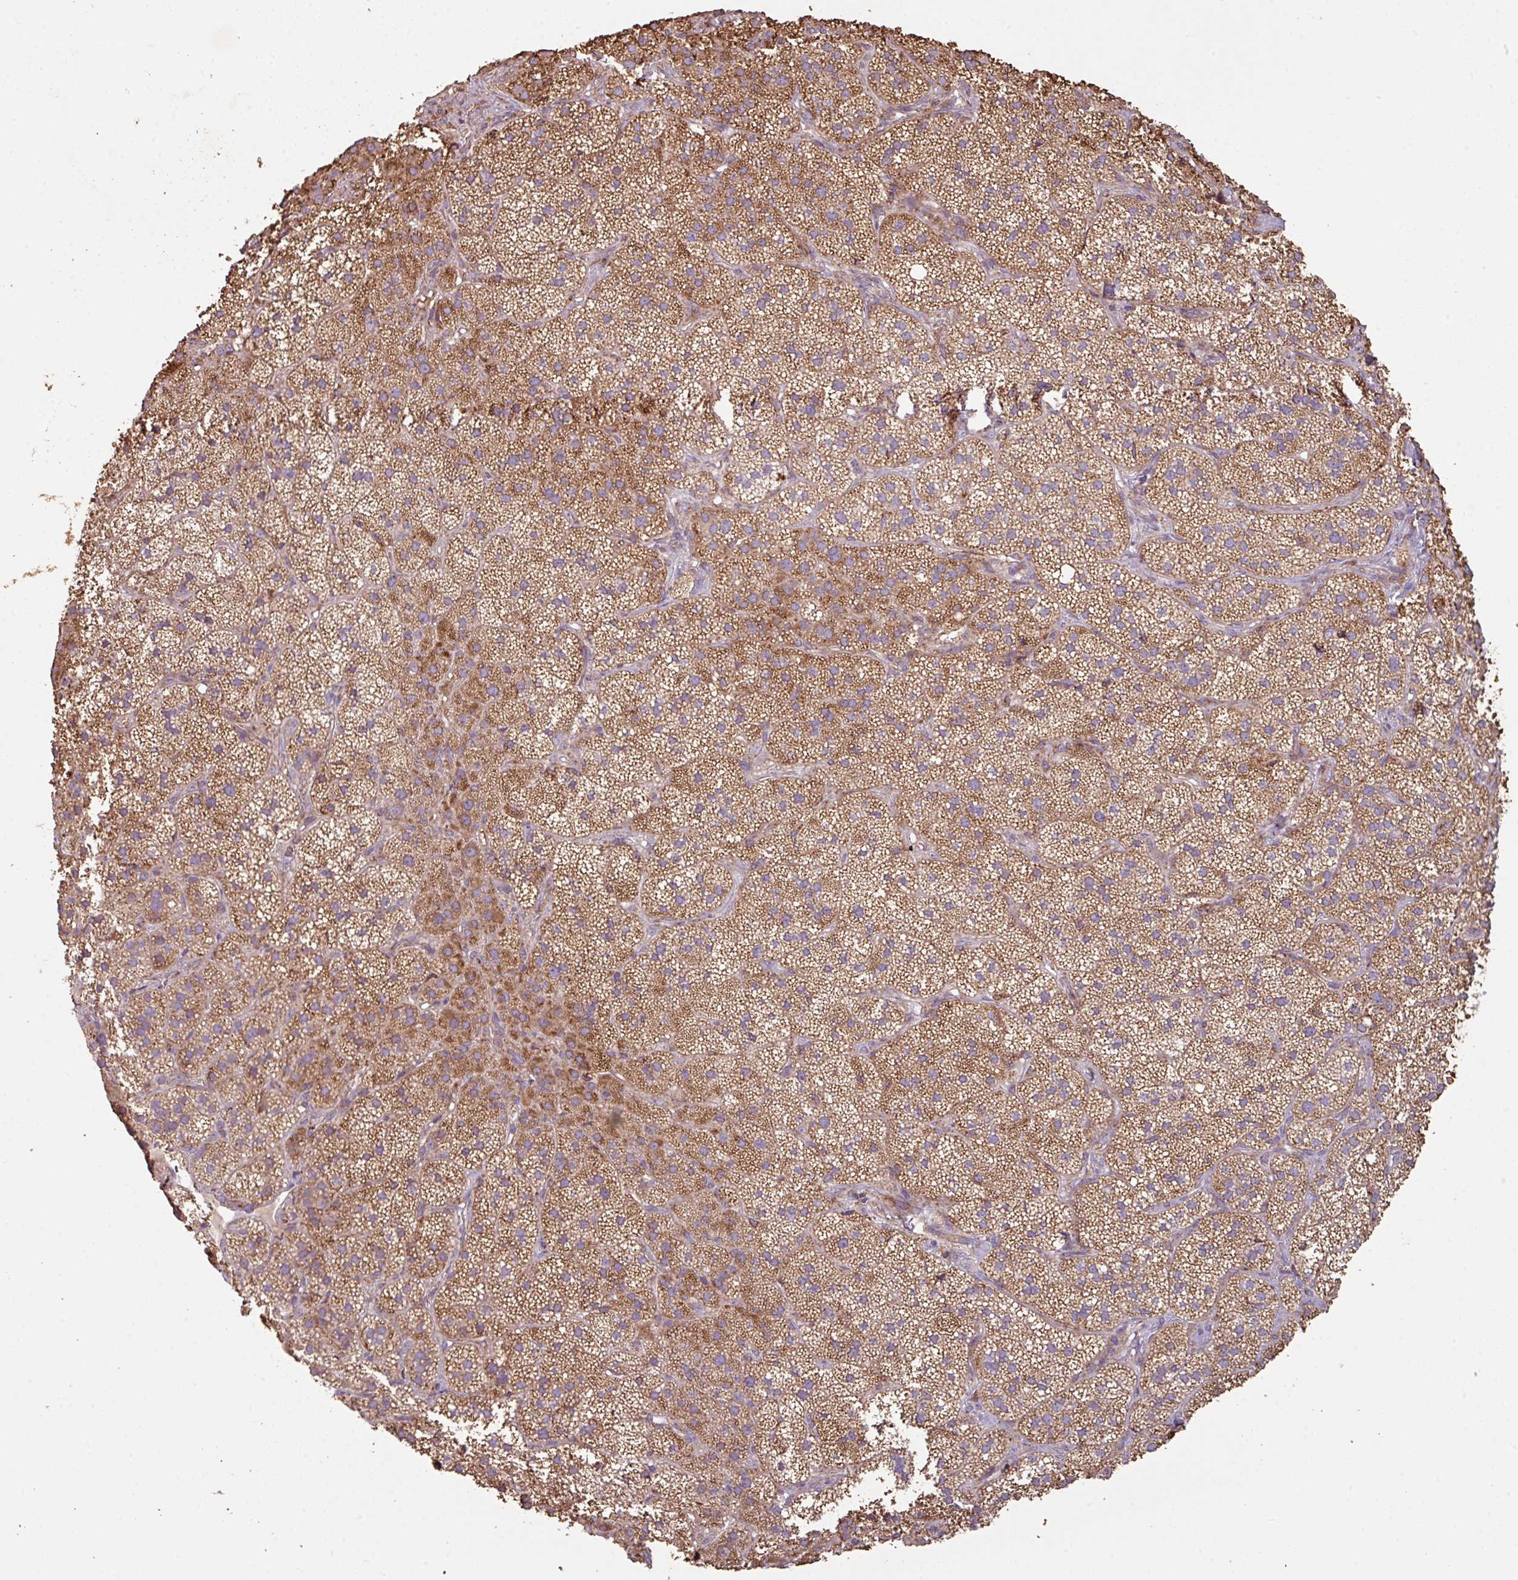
{"staining": {"intensity": "moderate", "quantity": ">75%", "location": "cytoplasmic/membranous"}, "tissue": "adrenal gland", "cell_type": "Glandular cells", "image_type": "normal", "snomed": [{"axis": "morphology", "description": "Normal tissue, NOS"}, {"axis": "topography", "description": "Adrenal gland"}], "caption": "Immunohistochemical staining of normal adrenal gland displays moderate cytoplasmic/membranous protein positivity in approximately >75% of glandular cells.", "gene": "ENSG00000260170", "patient": {"sex": "female", "age": 58}}